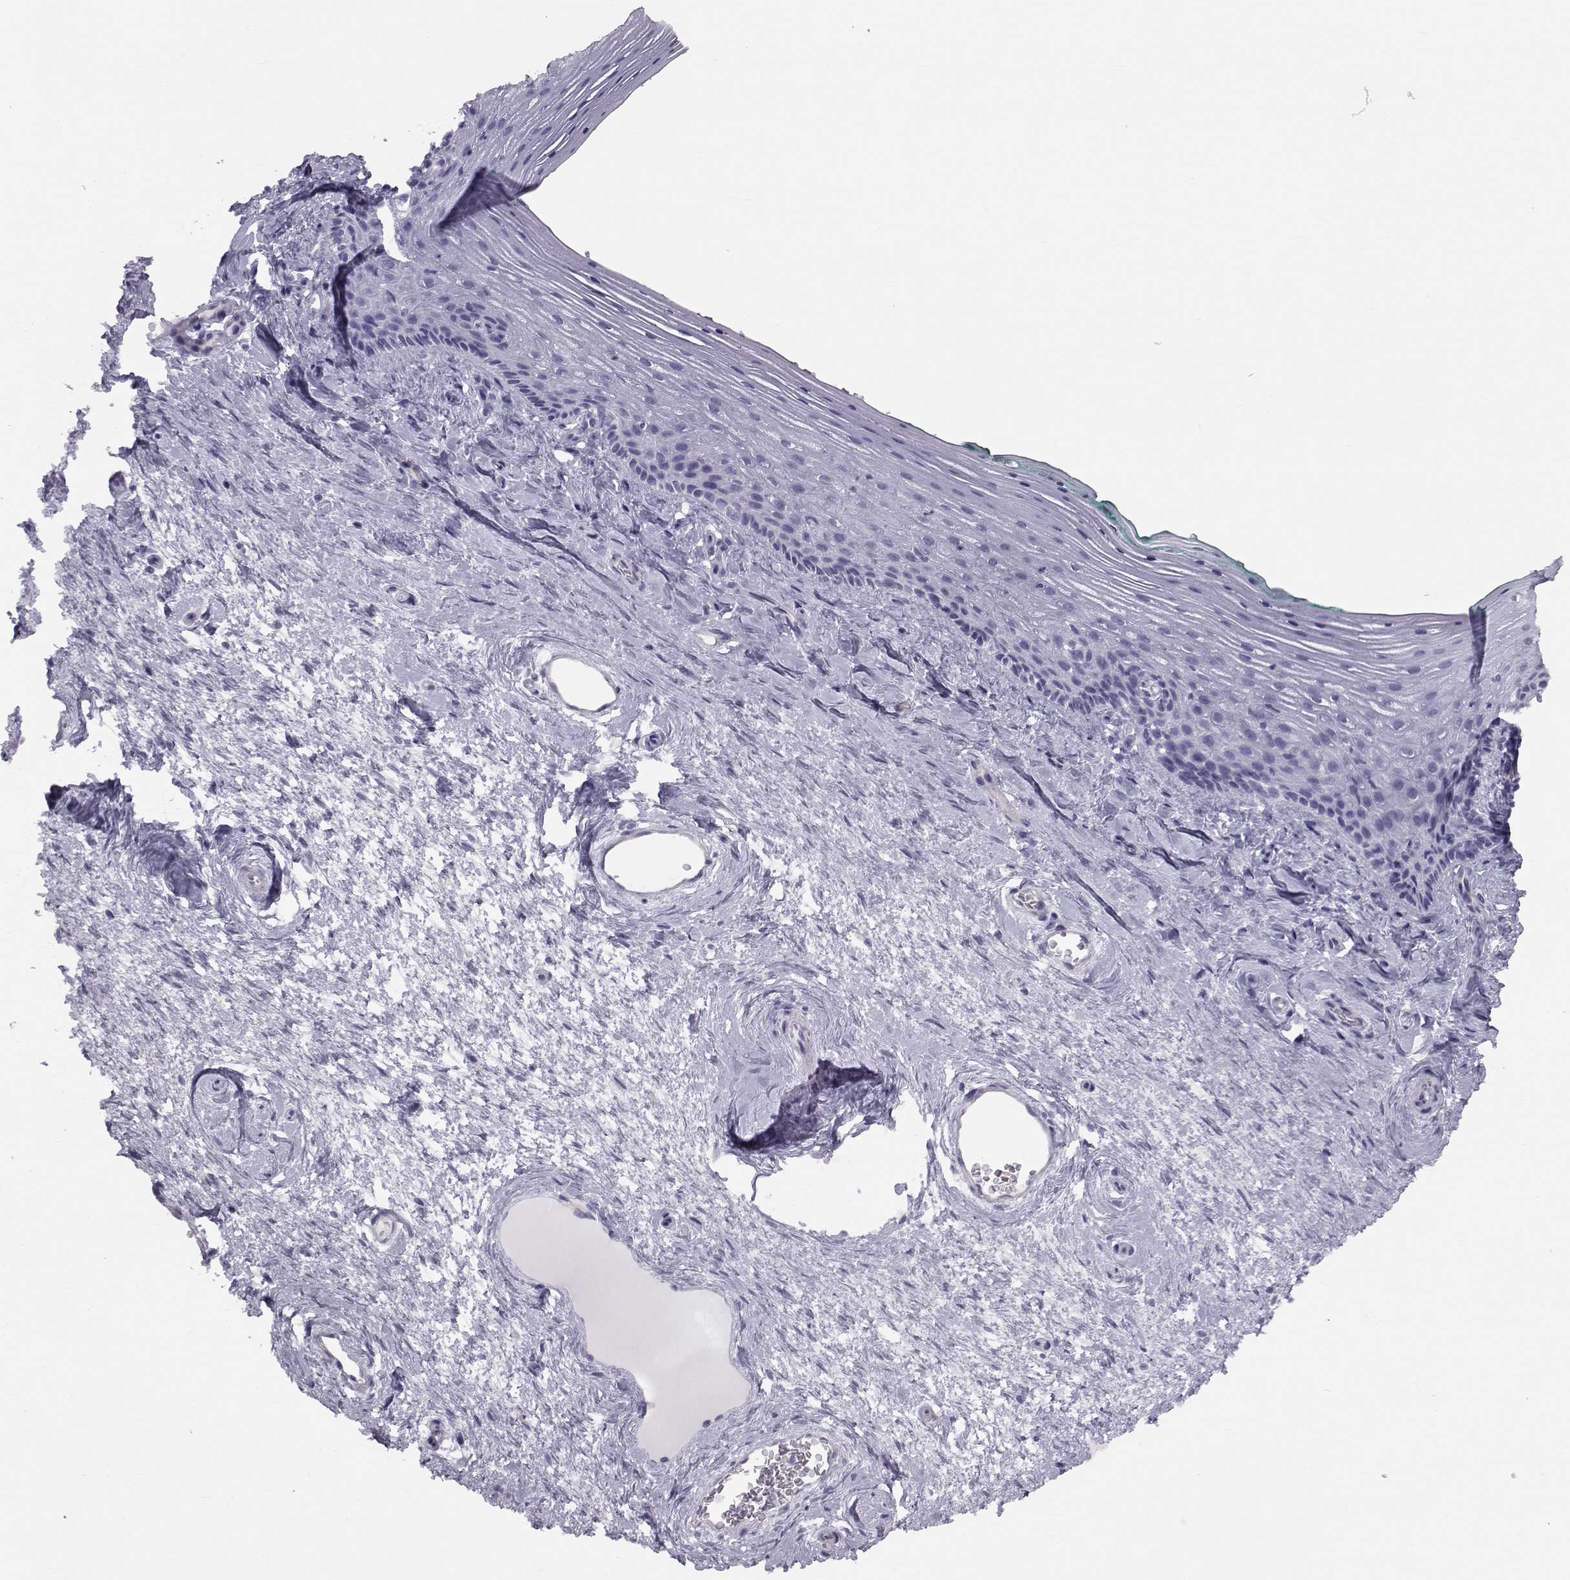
{"staining": {"intensity": "negative", "quantity": "none", "location": "none"}, "tissue": "vagina", "cell_type": "Squamous epithelial cells", "image_type": "normal", "snomed": [{"axis": "morphology", "description": "Normal tissue, NOS"}, {"axis": "topography", "description": "Vagina"}], "caption": "An image of vagina stained for a protein displays no brown staining in squamous epithelial cells.", "gene": "GARIN3", "patient": {"sex": "female", "age": 45}}